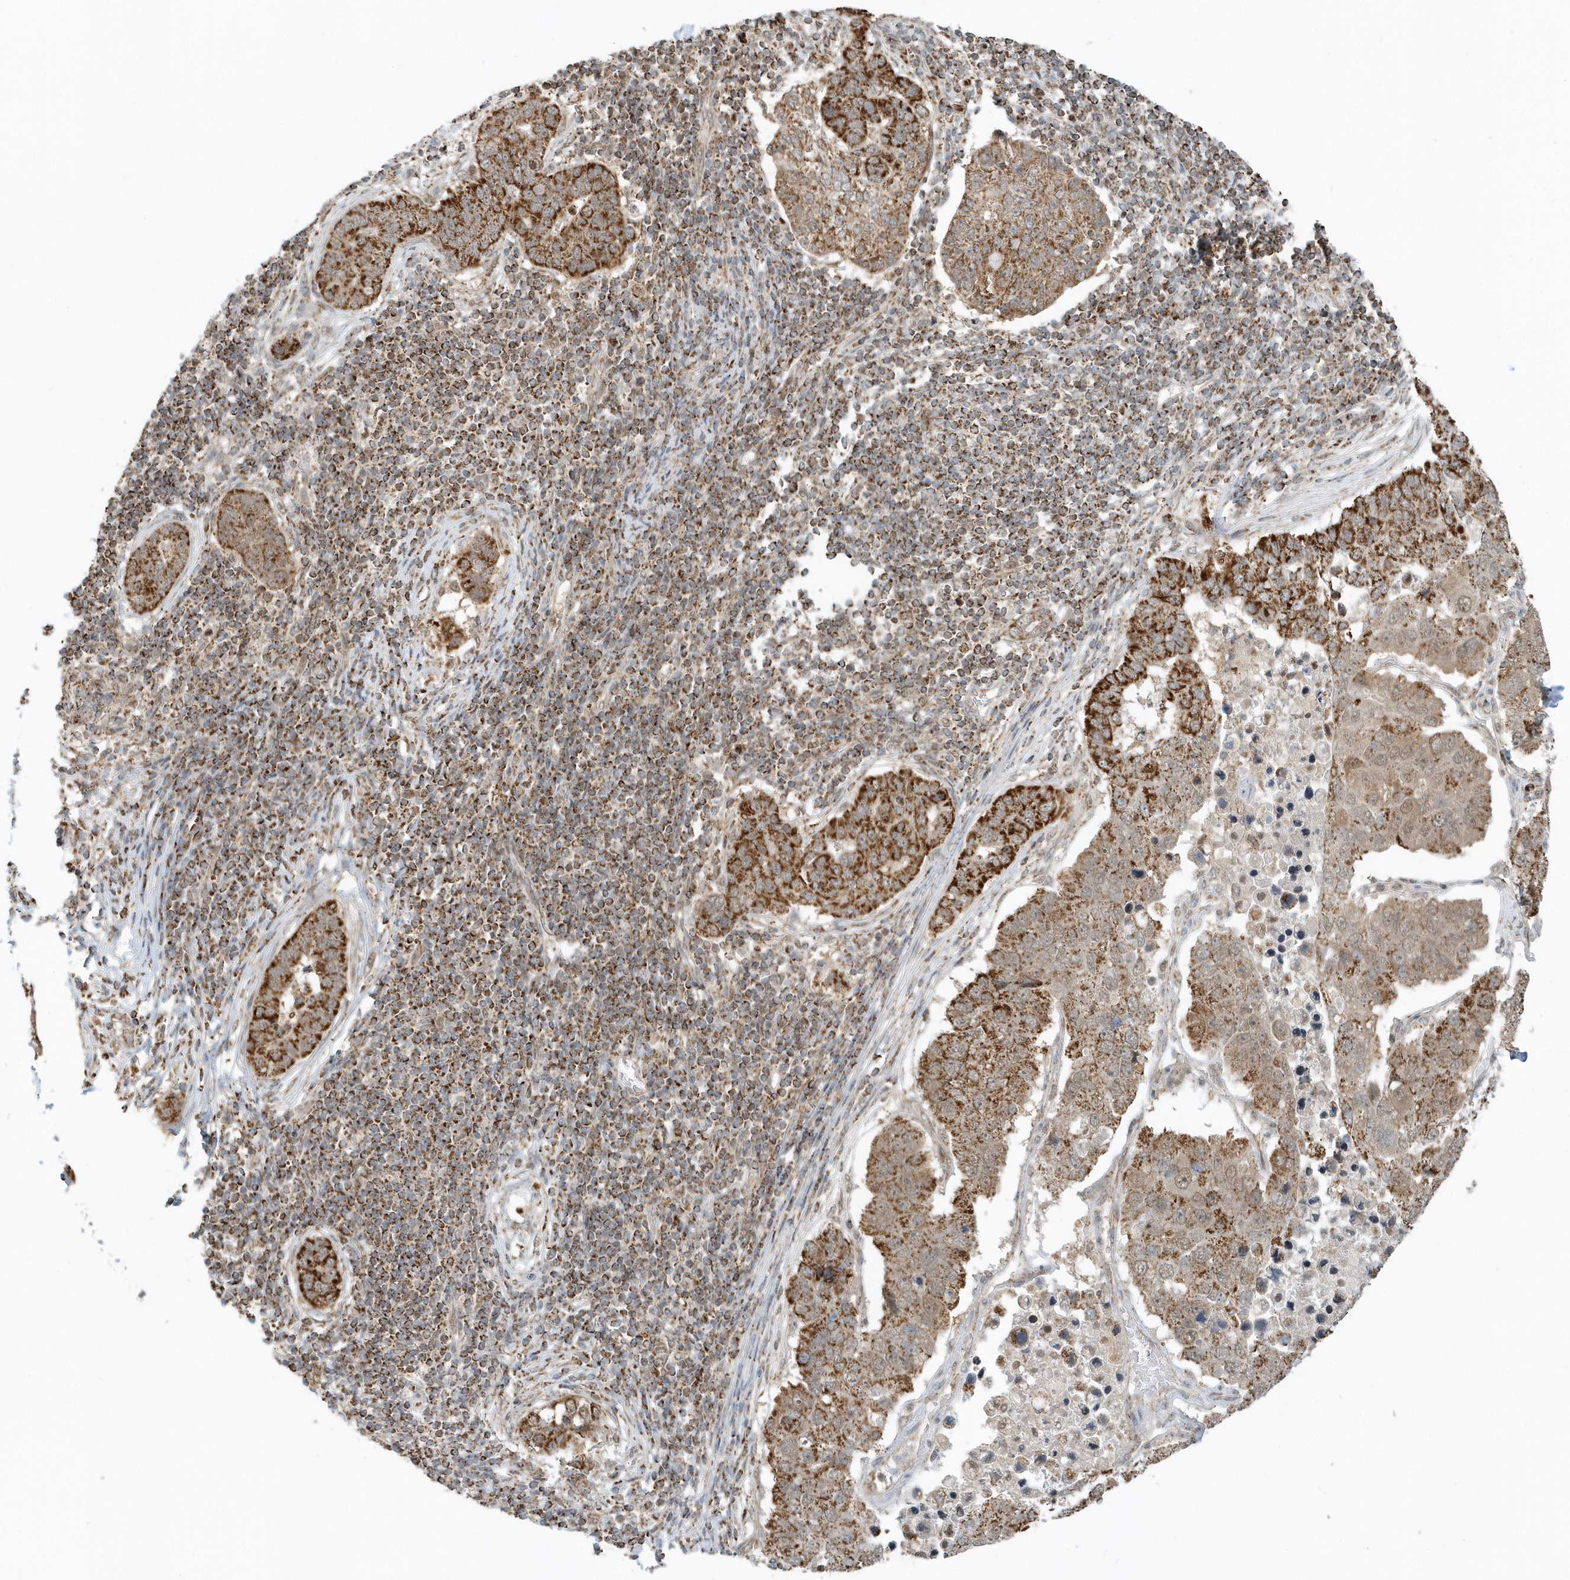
{"staining": {"intensity": "strong", "quantity": ">75%", "location": "cytoplasmic/membranous"}, "tissue": "pancreatic cancer", "cell_type": "Tumor cells", "image_type": "cancer", "snomed": [{"axis": "morphology", "description": "Adenocarcinoma, NOS"}, {"axis": "topography", "description": "Pancreas"}], "caption": "High-magnification brightfield microscopy of adenocarcinoma (pancreatic) stained with DAB (brown) and counterstained with hematoxylin (blue). tumor cells exhibit strong cytoplasmic/membranous positivity is appreciated in approximately>75% of cells. The protein is stained brown, and the nuclei are stained in blue (DAB (3,3'-diaminobenzidine) IHC with brightfield microscopy, high magnification).", "gene": "PSMD6", "patient": {"sex": "female", "age": 61}}